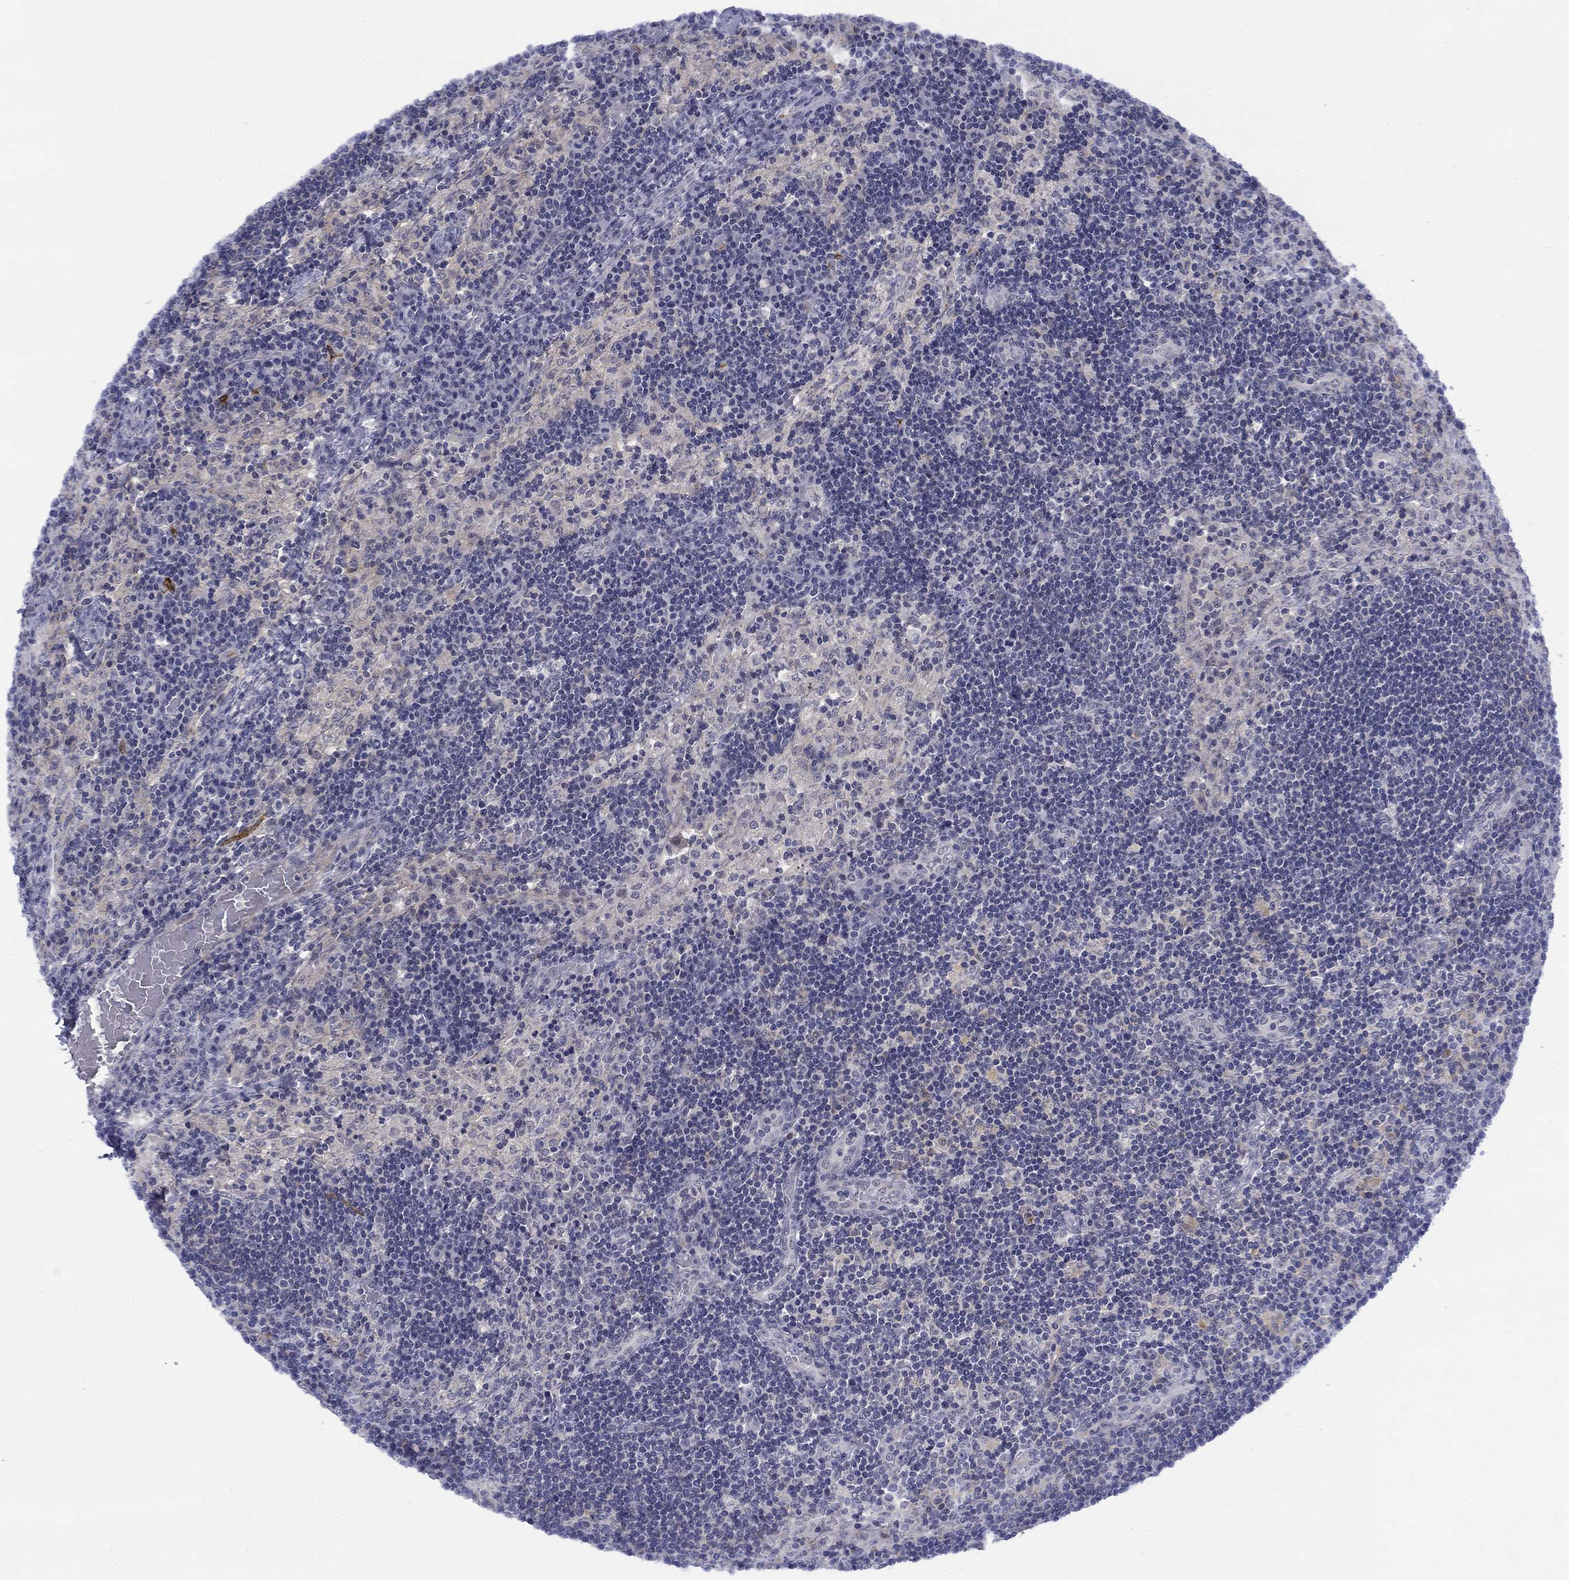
{"staining": {"intensity": "negative", "quantity": "none", "location": "none"}, "tissue": "lymph node", "cell_type": "Non-germinal center cells", "image_type": "normal", "snomed": [{"axis": "morphology", "description": "Normal tissue, NOS"}, {"axis": "topography", "description": "Lymph node"}], "caption": "An immunohistochemistry (IHC) image of unremarkable lymph node is shown. There is no staining in non-germinal center cells of lymph node. The staining was performed using DAB (3,3'-diaminobenzidine) to visualize the protein expression in brown, while the nuclei were stained in blue with hematoxylin (Magnification: 20x).", "gene": "TIGD4", "patient": {"sex": "male", "age": 63}}